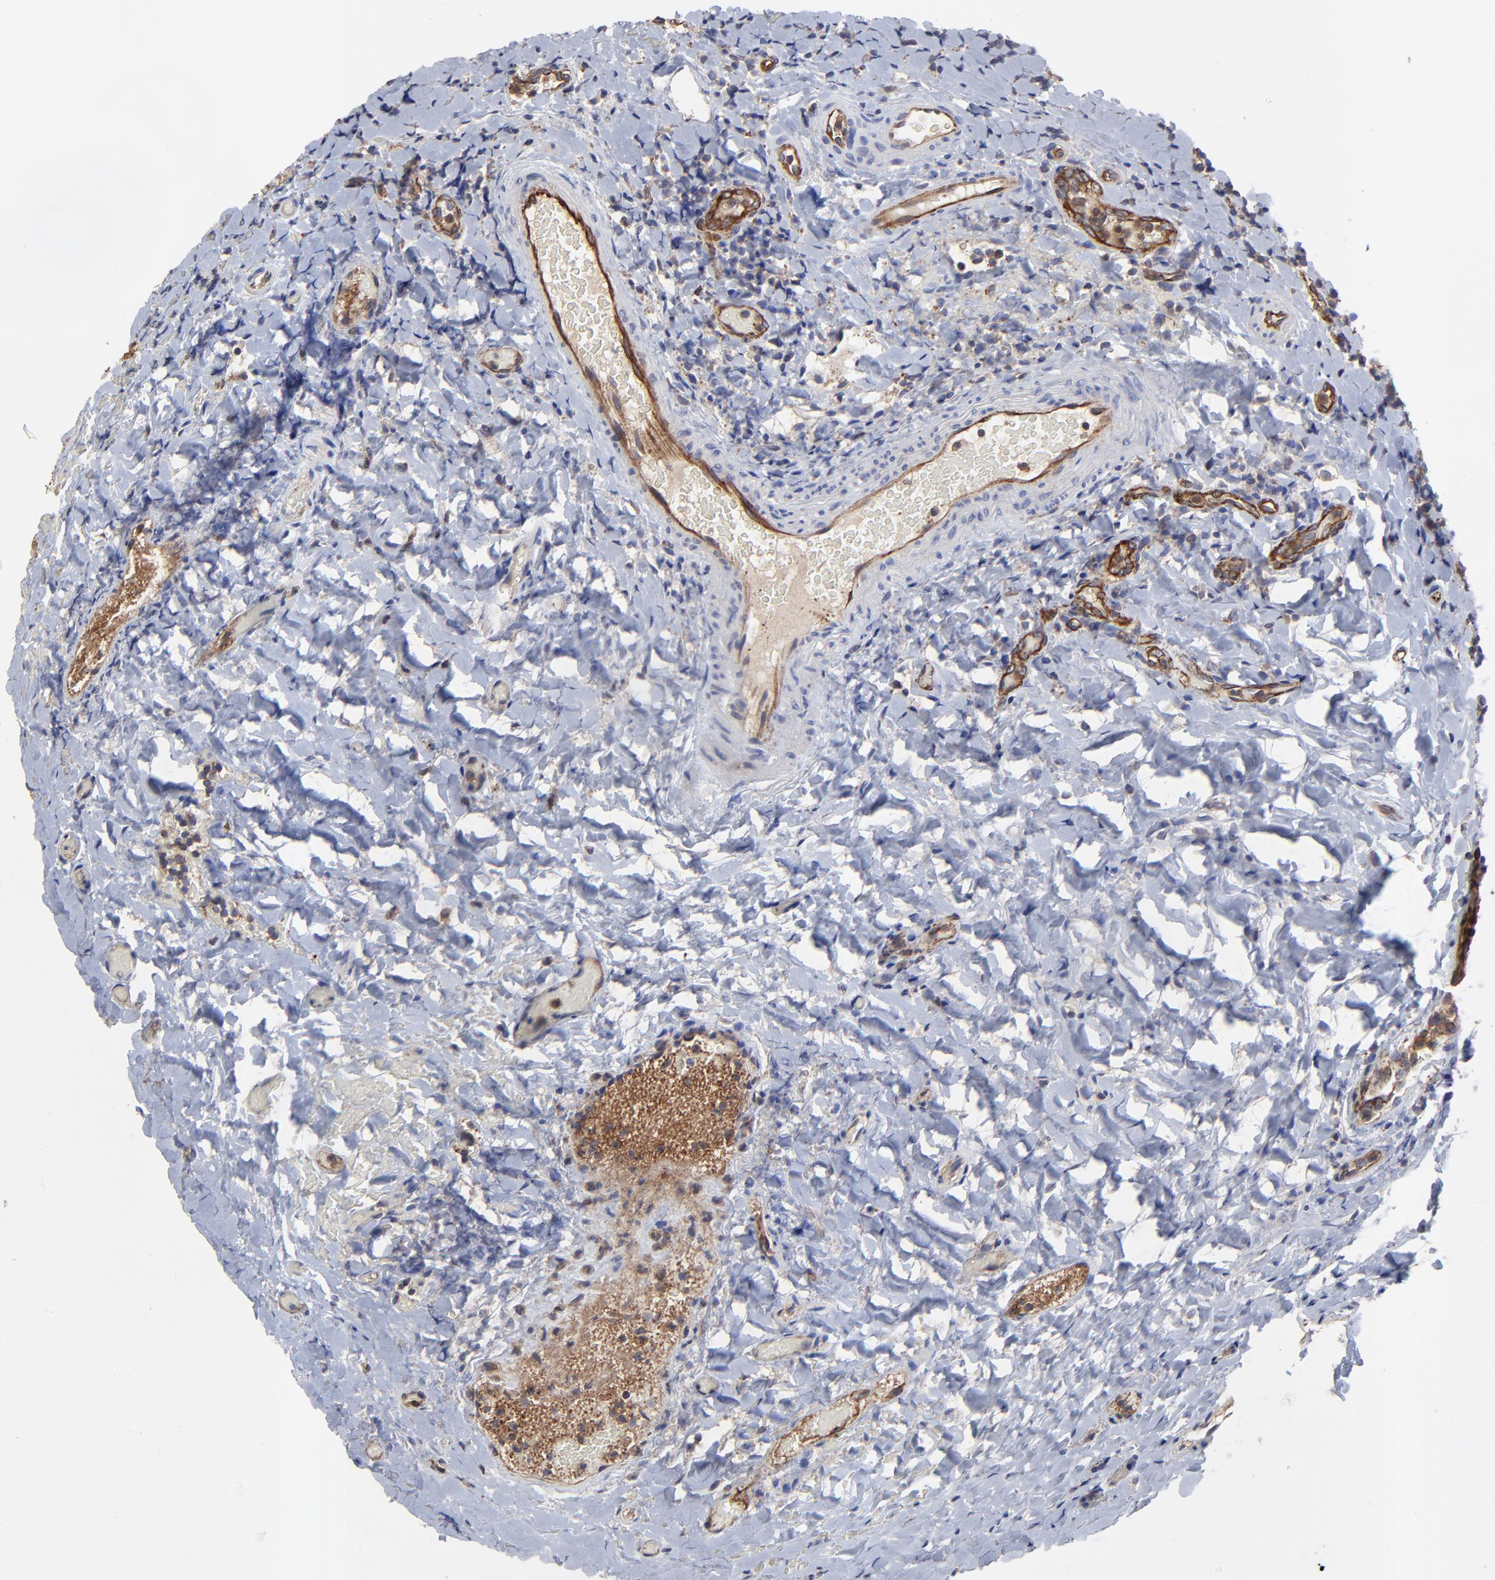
{"staining": {"intensity": "weak", "quantity": "25%-75%", "location": "cytoplasmic/membranous"}, "tissue": "tonsil", "cell_type": "Germinal center cells", "image_type": "normal", "snomed": [{"axis": "morphology", "description": "Normal tissue, NOS"}, {"axis": "topography", "description": "Tonsil"}], "caption": "Germinal center cells demonstrate low levels of weak cytoplasmic/membranous expression in about 25%-75% of cells in benign human tonsil. (Brightfield microscopy of DAB IHC at high magnification).", "gene": "SULF2", "patient": {"sex": "male", "age": 17}}